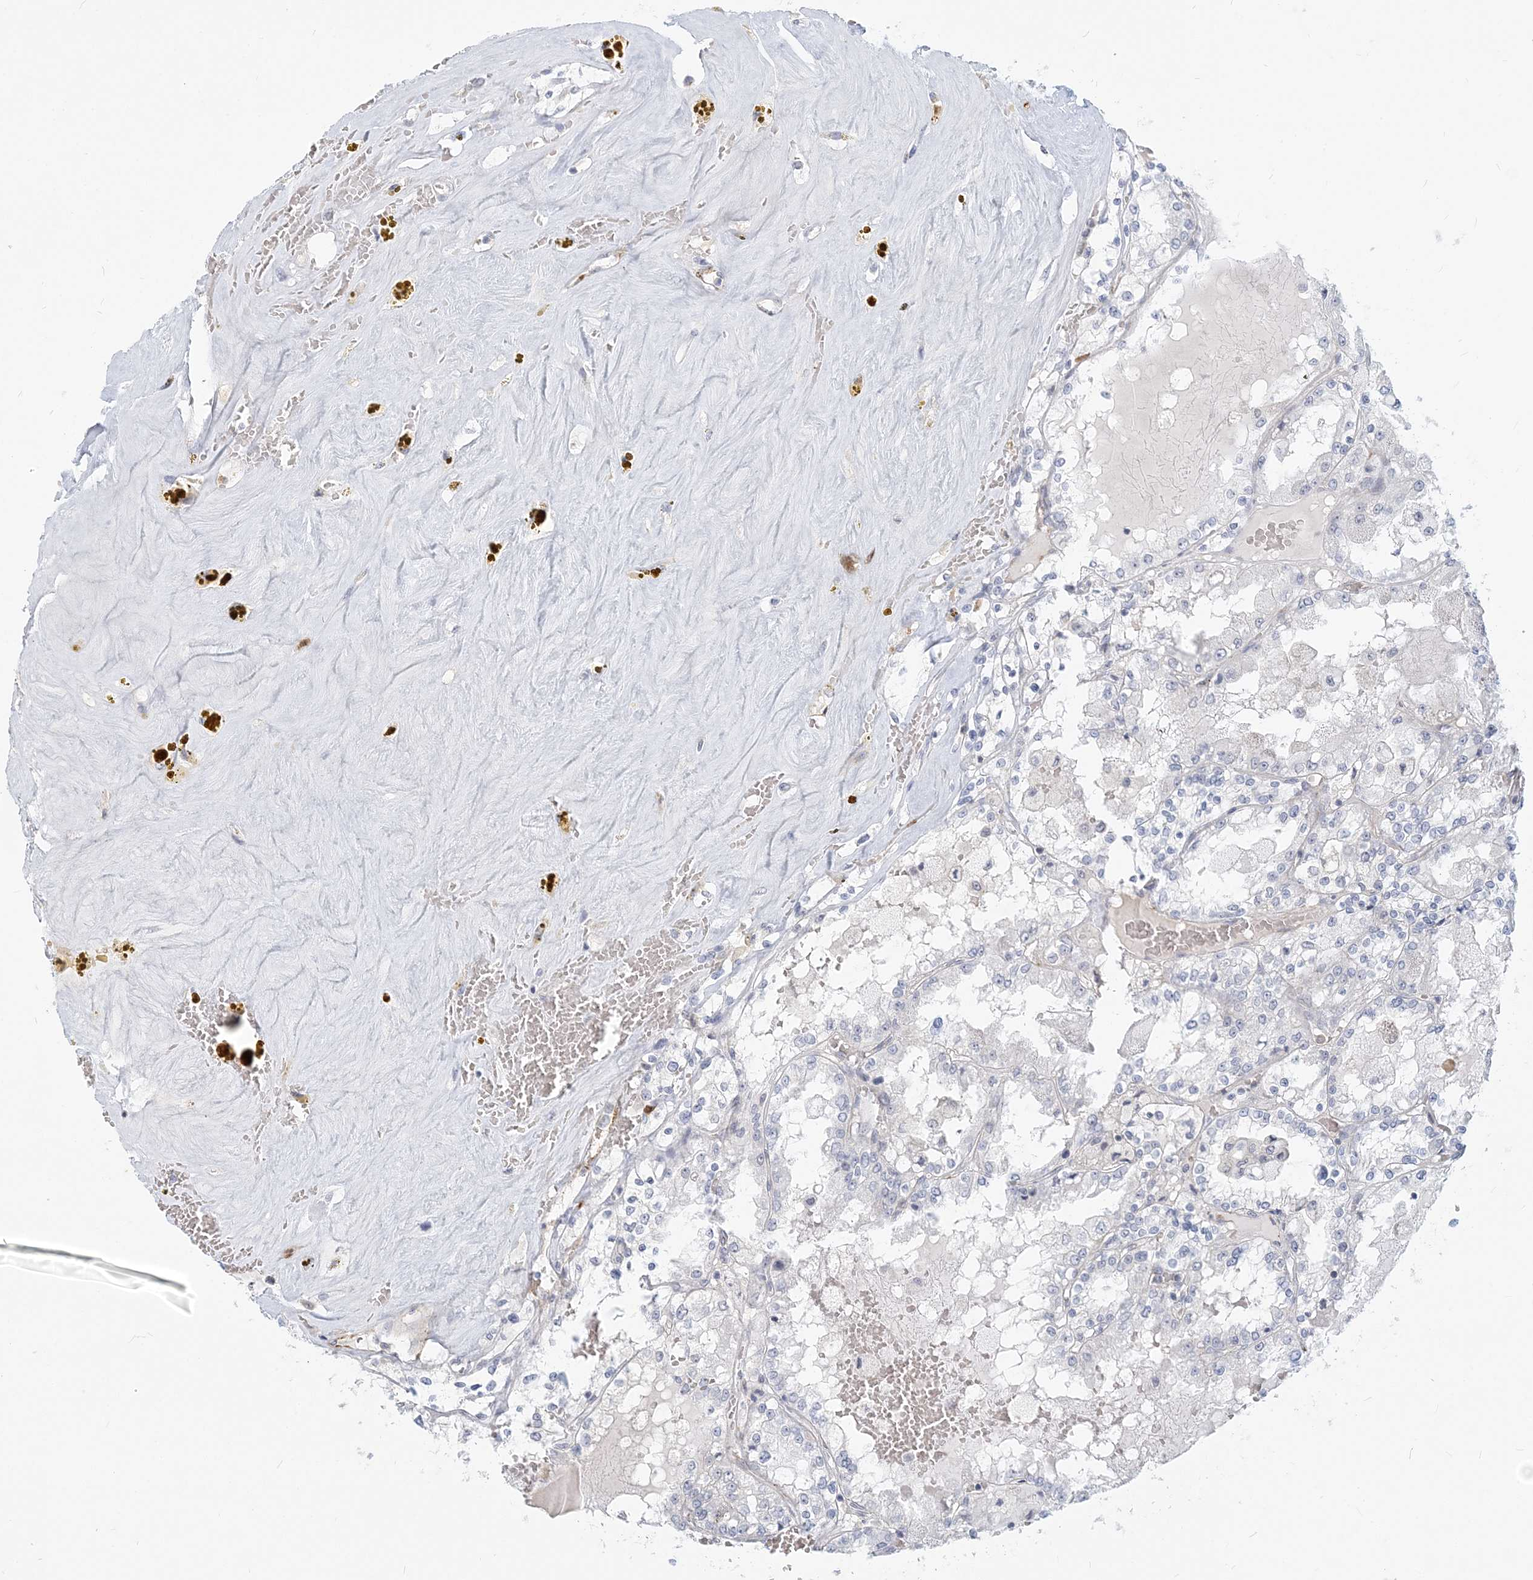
{"staining": {"intensity": "negative", "quantity": "none", "location": "none"}, "tissue": "renal cancer", "cell_type": "Tumor cells", "image_type": "cancer", "snomed": [{"axis": "morphology", "description": "Adenocarcinoma, NOS"}, {"axis": "topography", "description": "Kidney"}], "caption": "Tumor cells are negative for brown protein staining in adenocarcinoma (renal).", "gene": "GMPPA", "patient": {"sex": "female", "age": 56}}